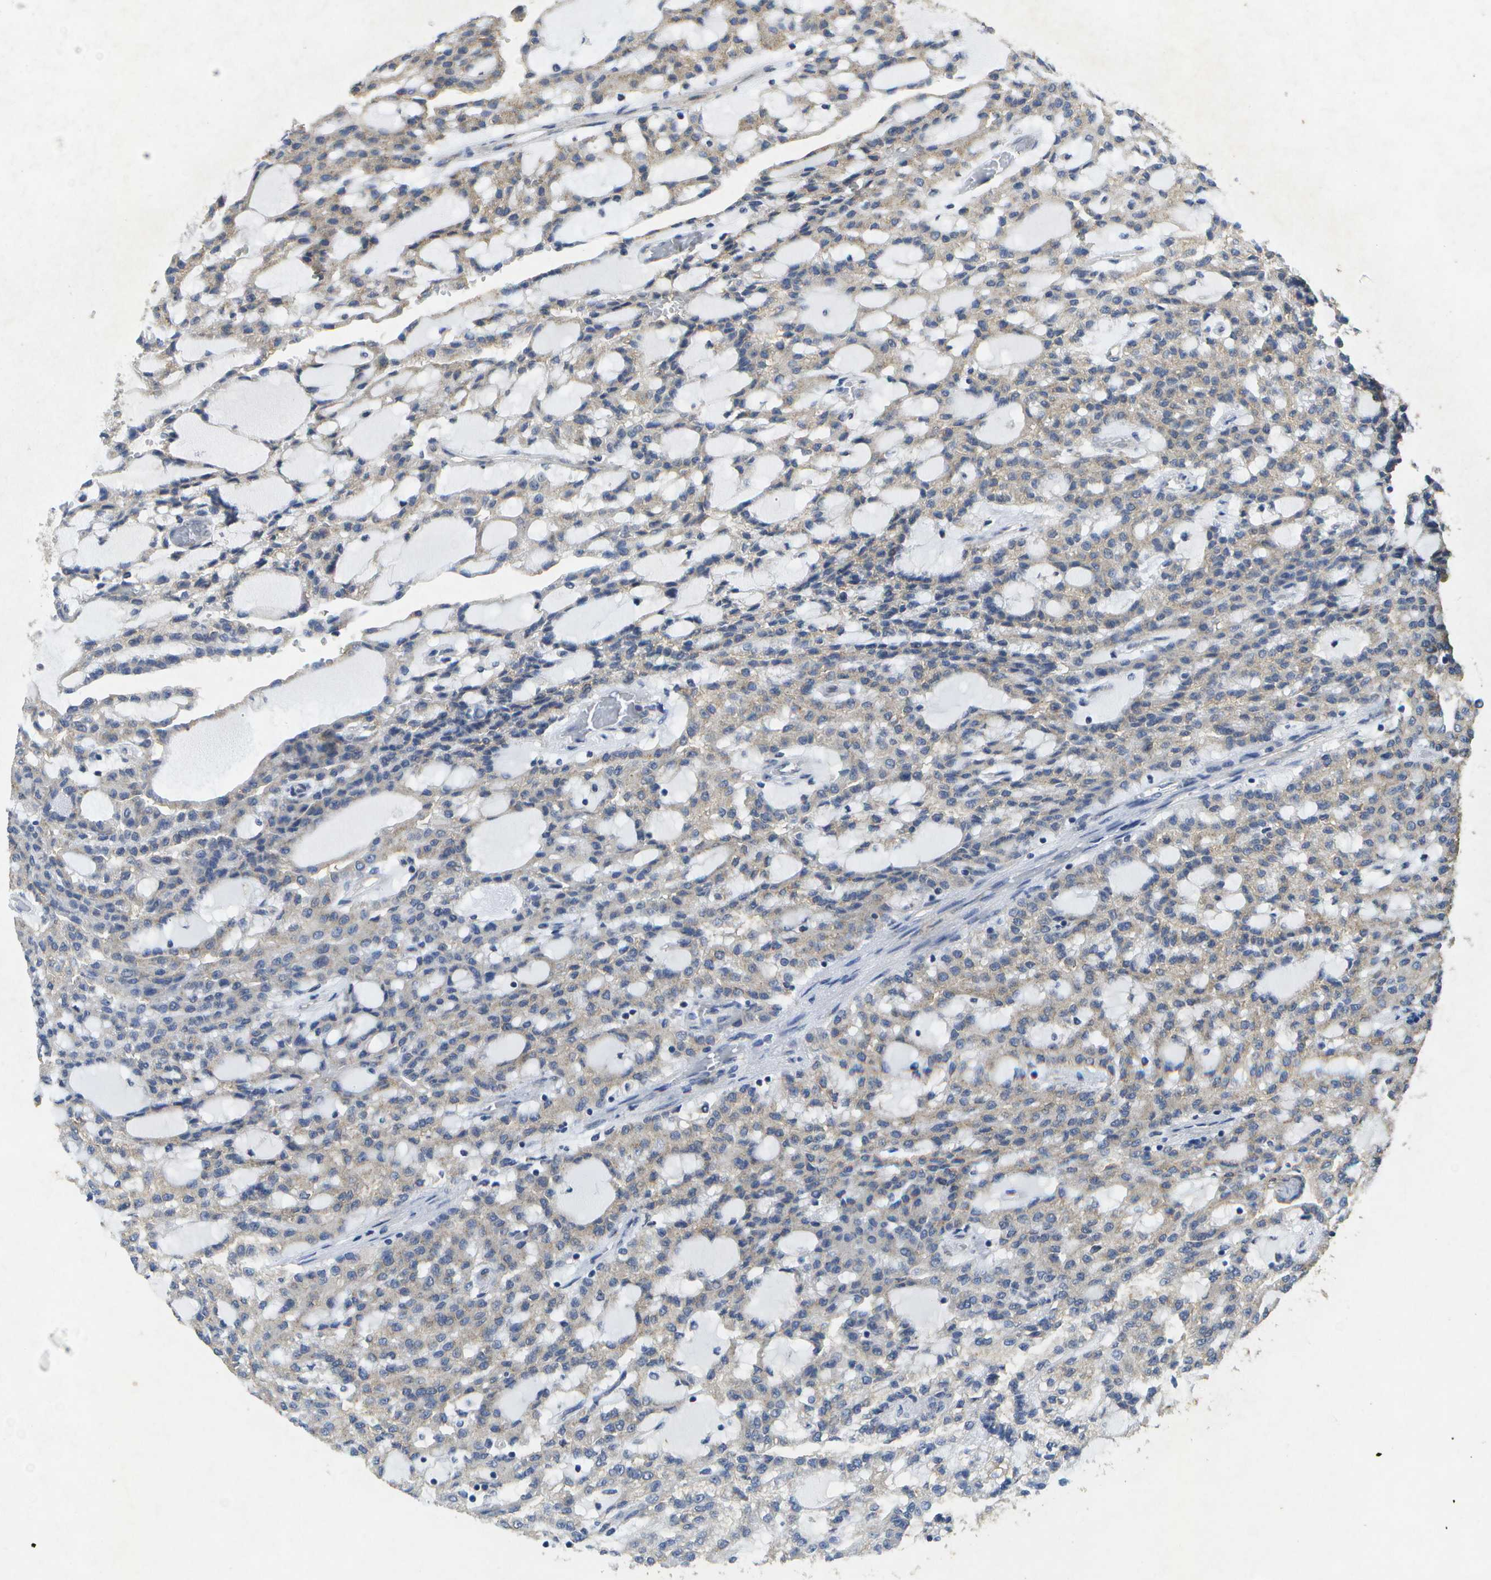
{"staining": {"intensity": "weak", "quantity": "<25%", "location": "cytoplasmic/membranous"}, "tissue": "renal cancer", "cell_type": "Tumor cells", "image_type": "cancer", "snomed": [{"axis": "morphology", "description": "Adenocarcinoma, NOS"}, {"axis": "topography", "description": "Kidney"}], "caption": "Renal cancer (adenocarcinoma) stained for a protein using IHC displays no staining tumor cells.", "gene": "KDELR1", "patient": {"sex": "male", "age": 63}}